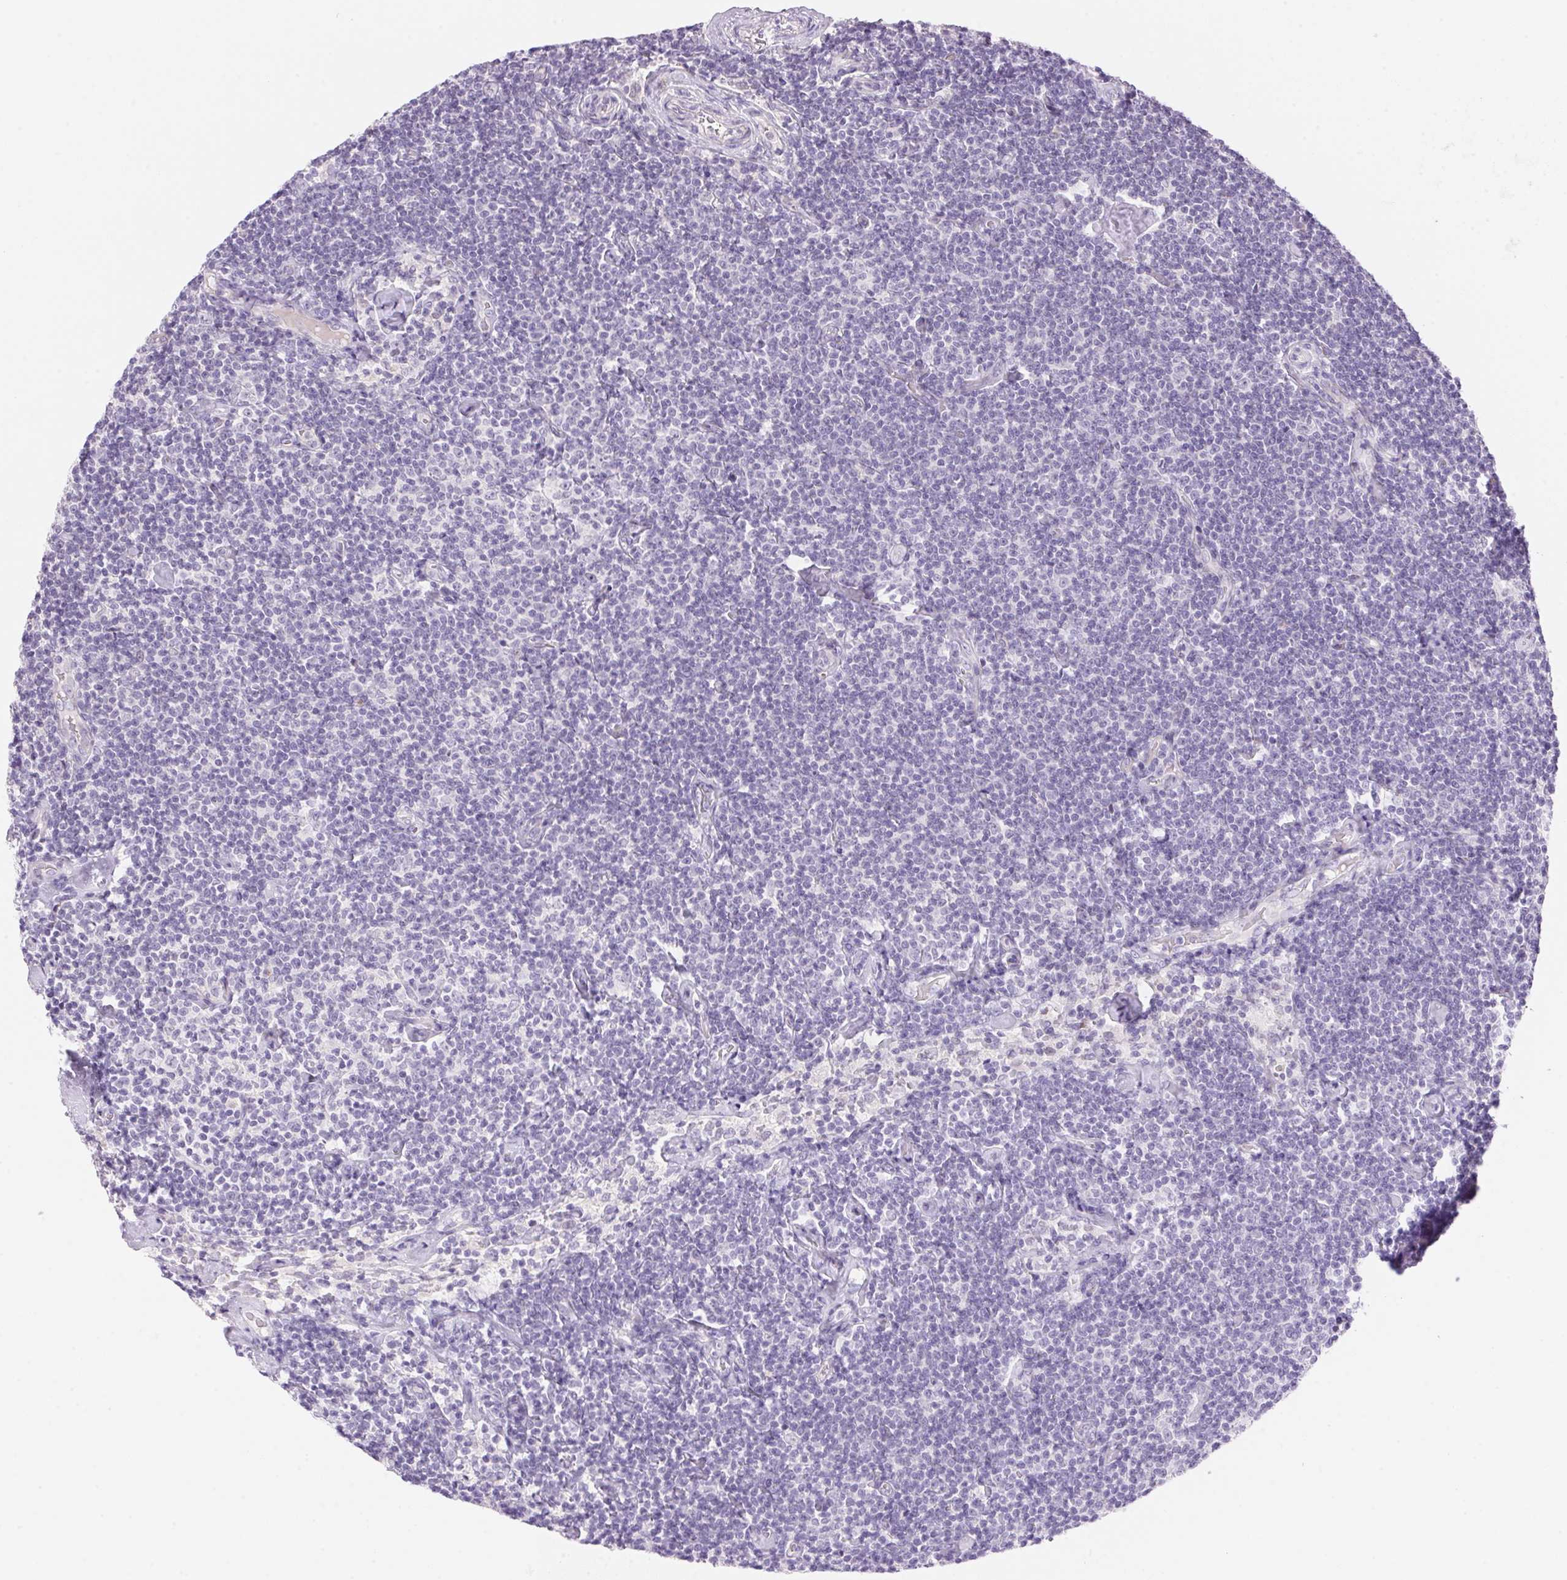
{"staining": {"intensity": "negative", "quantity": "none", "location": "none"}, "tissue": "lymphoma", "cell_type": "Tumor cells", "image_type": "cancer", "snomed": [{"axis": "morphology", "description": "Malignant lymphoma, non-Hodgkin's type, Low grade"}, {"axis": "topography", "description": "Lymph node"}], "caption": "Immunohistochemistry (IHC) histopathology image of neoplastic tissue: human lymphoma stained with DAB (3,3'-diaminobenzidine) shows no significant protein staining in tumor cells.", "gene": "TEKT1", "patient": {"sex": "male", "age": 81}}